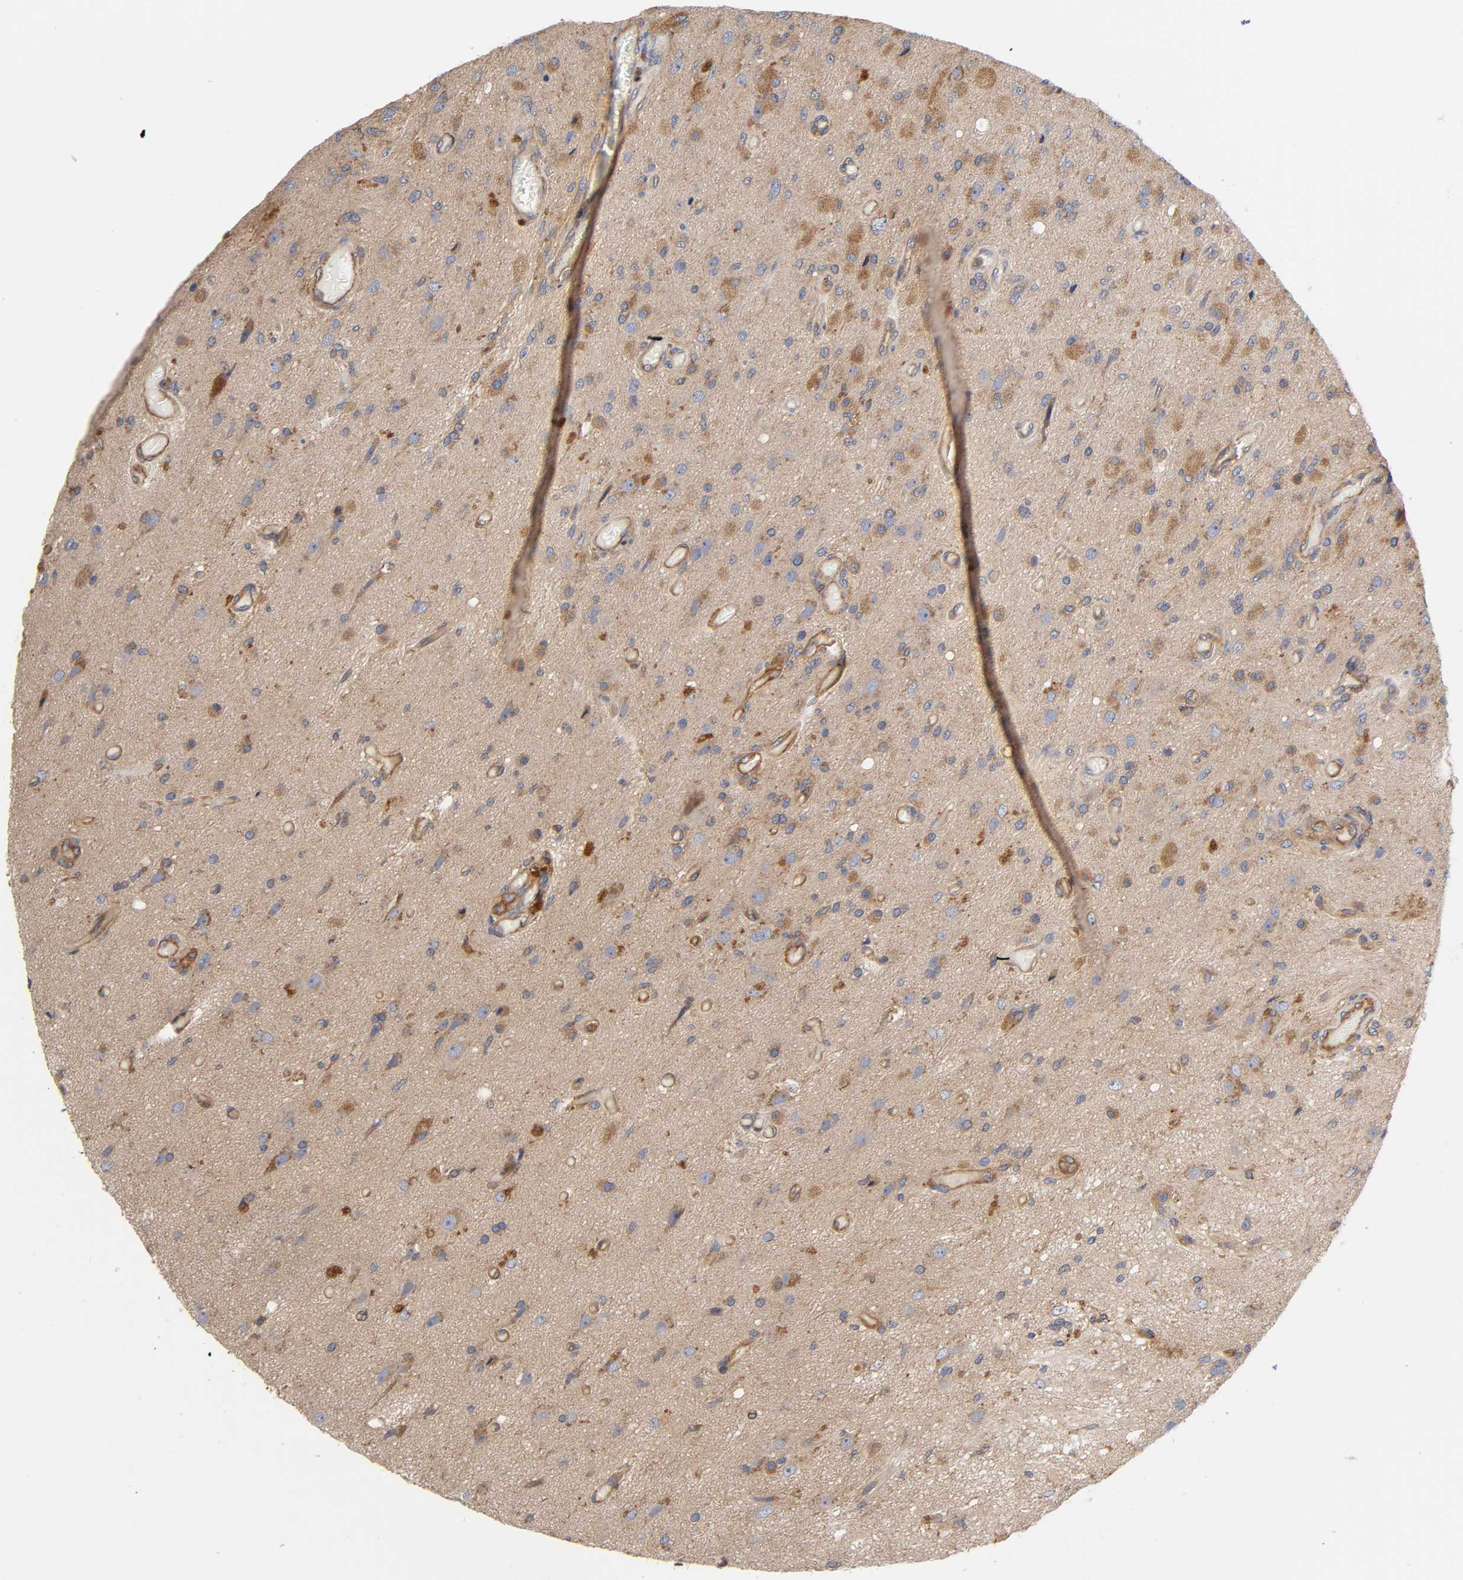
{"staining": {"intensity": "weak", "quantity": "25%-75%", "location": "cytoplasmic/membranous"}, "tissue": "glioma", "cell_type": "Tumor cells", "image_type": "cancer", "snomed": [{"axis": "morphology", "description": "Normal tissue, NOS"}, {"axis": "morphology", "description": "Glioma, malignant, High grade"}, {"axis": "topography", "description": "Cerebral cortex"}], "caption": "This is a photomicrograph of immunohistochemistry (IHC) staining of glioma, which shows weak positivity in the cytoplasmic/membranous of tumor cells.", "gene": "LAMTOR2", "patient": {"sex": "male", "age": 77}}